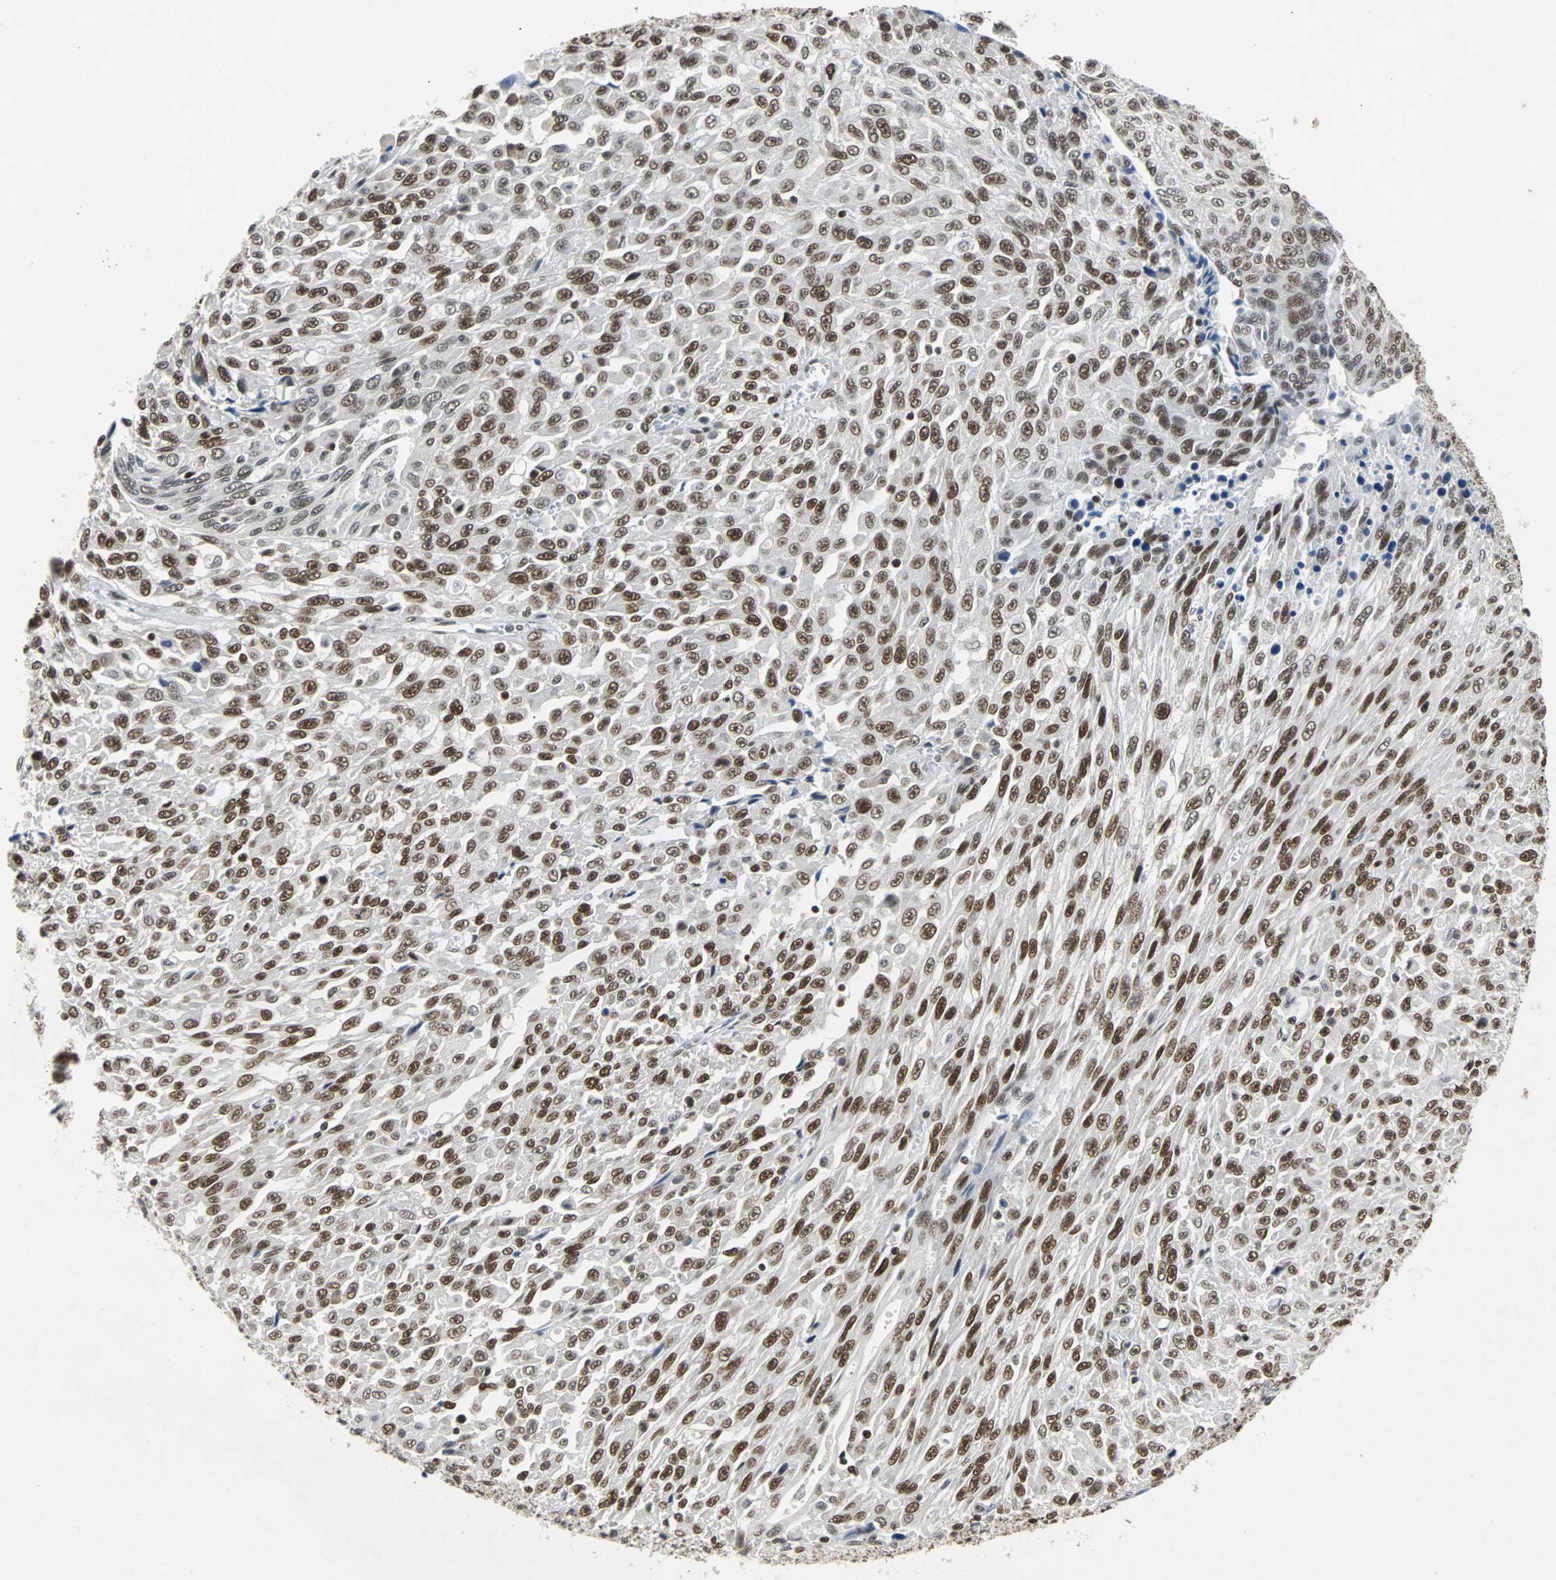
{"staining": {"intensity": "strong", "quantity": ">75%", "location": "nuclear"}, "tissue": "urothelial cancer", "cell_type": "Tumor cells", "image_type": "cancer", "snomed": [{"axis": "morphology", "description": "Urothelial carcinoma, High grade"}, {"axis": "topography", "description": "Urinary bladder"}], "caption": "DAB immunohistochemical staining of human urothelial cancer shows strong nuclear protein expression in about >75% of tumor cells.", "gene": "GATAD2A", "patient": {"sex": "male", "age": 66}}